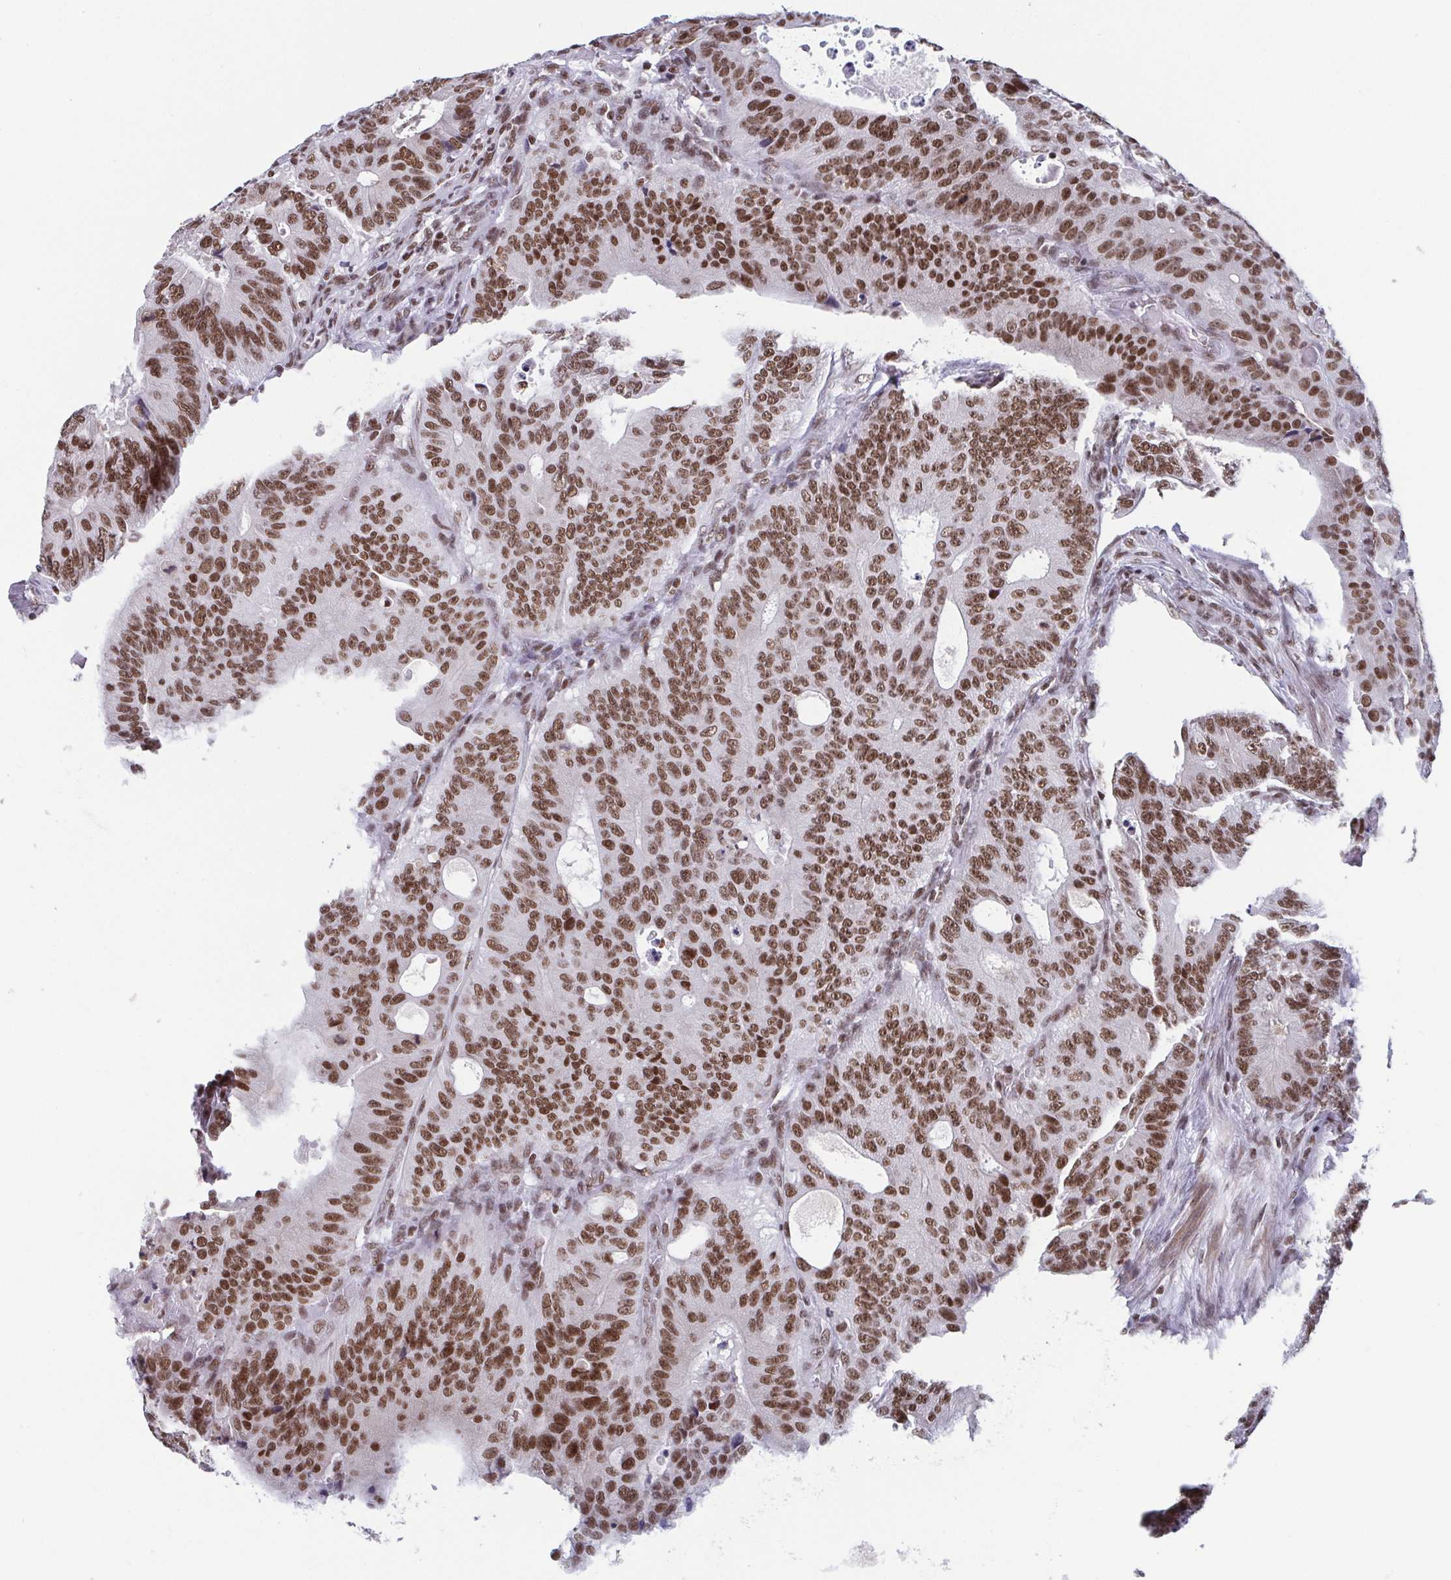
{"staining": {"intensity": "moderate", "quantity": ">75%", "location": "nuclear"}, "tissue": "colorectal cancer", "cell_type": "Tumor cells", "image_type": "cancer", "snomed": [{"axis": "morphology", "description": "Adenocarcinoma, NOS"}, {"axis": "topography", "description": "Colon"}], "caption": "DAB (3,3'-diaminobenzidine) immunohistochemical staining of human colorectal cancer (adenocarcinoma) demonstrates moderate nuclear protein expression in approximately >75% of tumor cells.", "gene": "CTCF", "patient": {"sex": "male", "age": 62}}